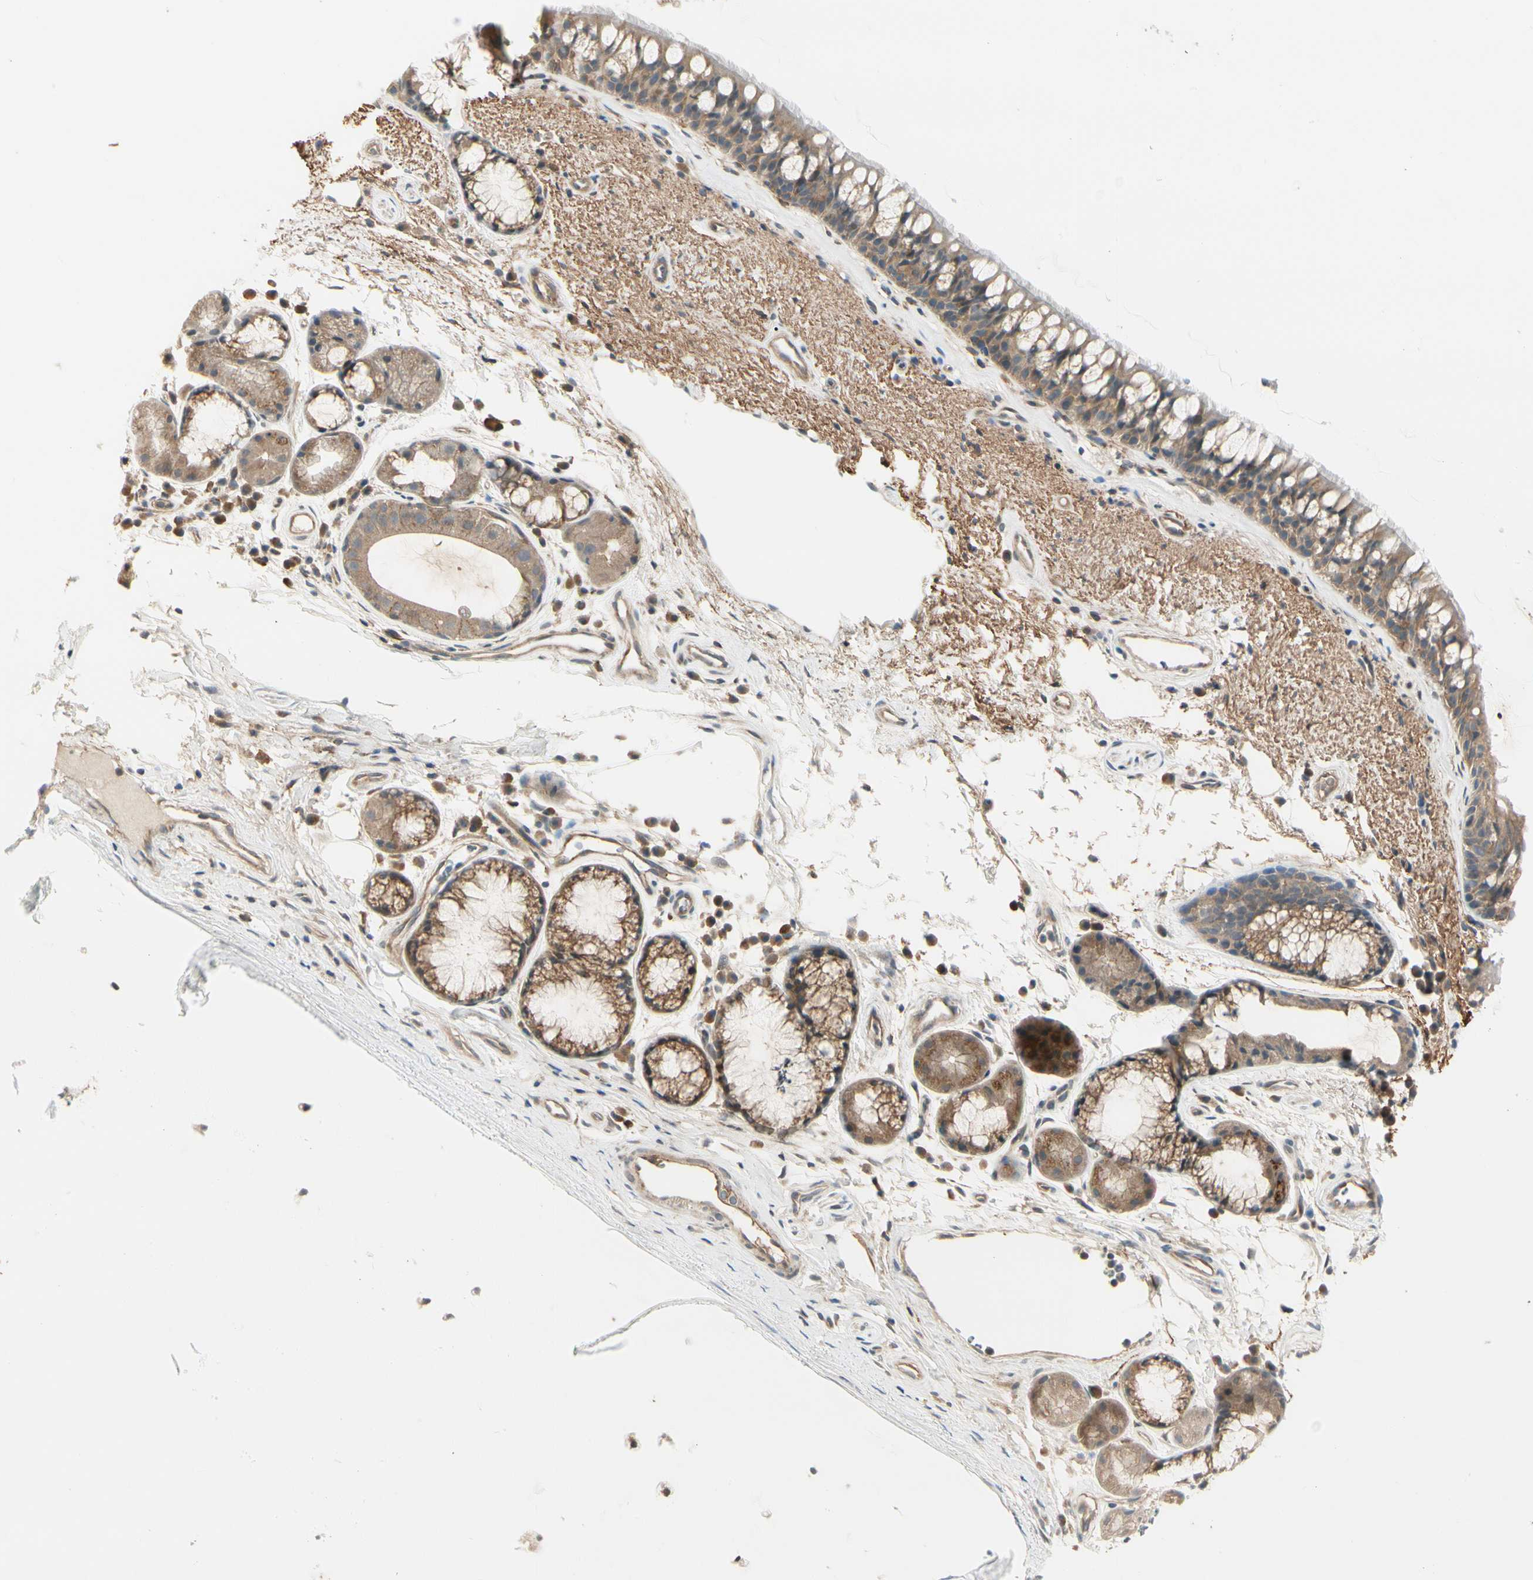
{"staining": {"intensity": "moderate", "quantity": ">75%", "location": "cytoplasmic/membranous"}, "tissue": "bronchus", "cell_type": "Respiratory epithelial cells", "image_type": "normal", "snomed": [{"axis": "morphology", "description": "Normal tissue, NOS"}, {"axis": "topography", "description": "Bronchus"}], "caption": "IHC (DAB) staining of normal bronchus reveals moderate cytoplasmic/membranous protein staining in about >75% of respiratory epithelial cells. Nuclei are stained in blue.", "gene": "F2R", "patient": {"sex": "female", "age": 54}}